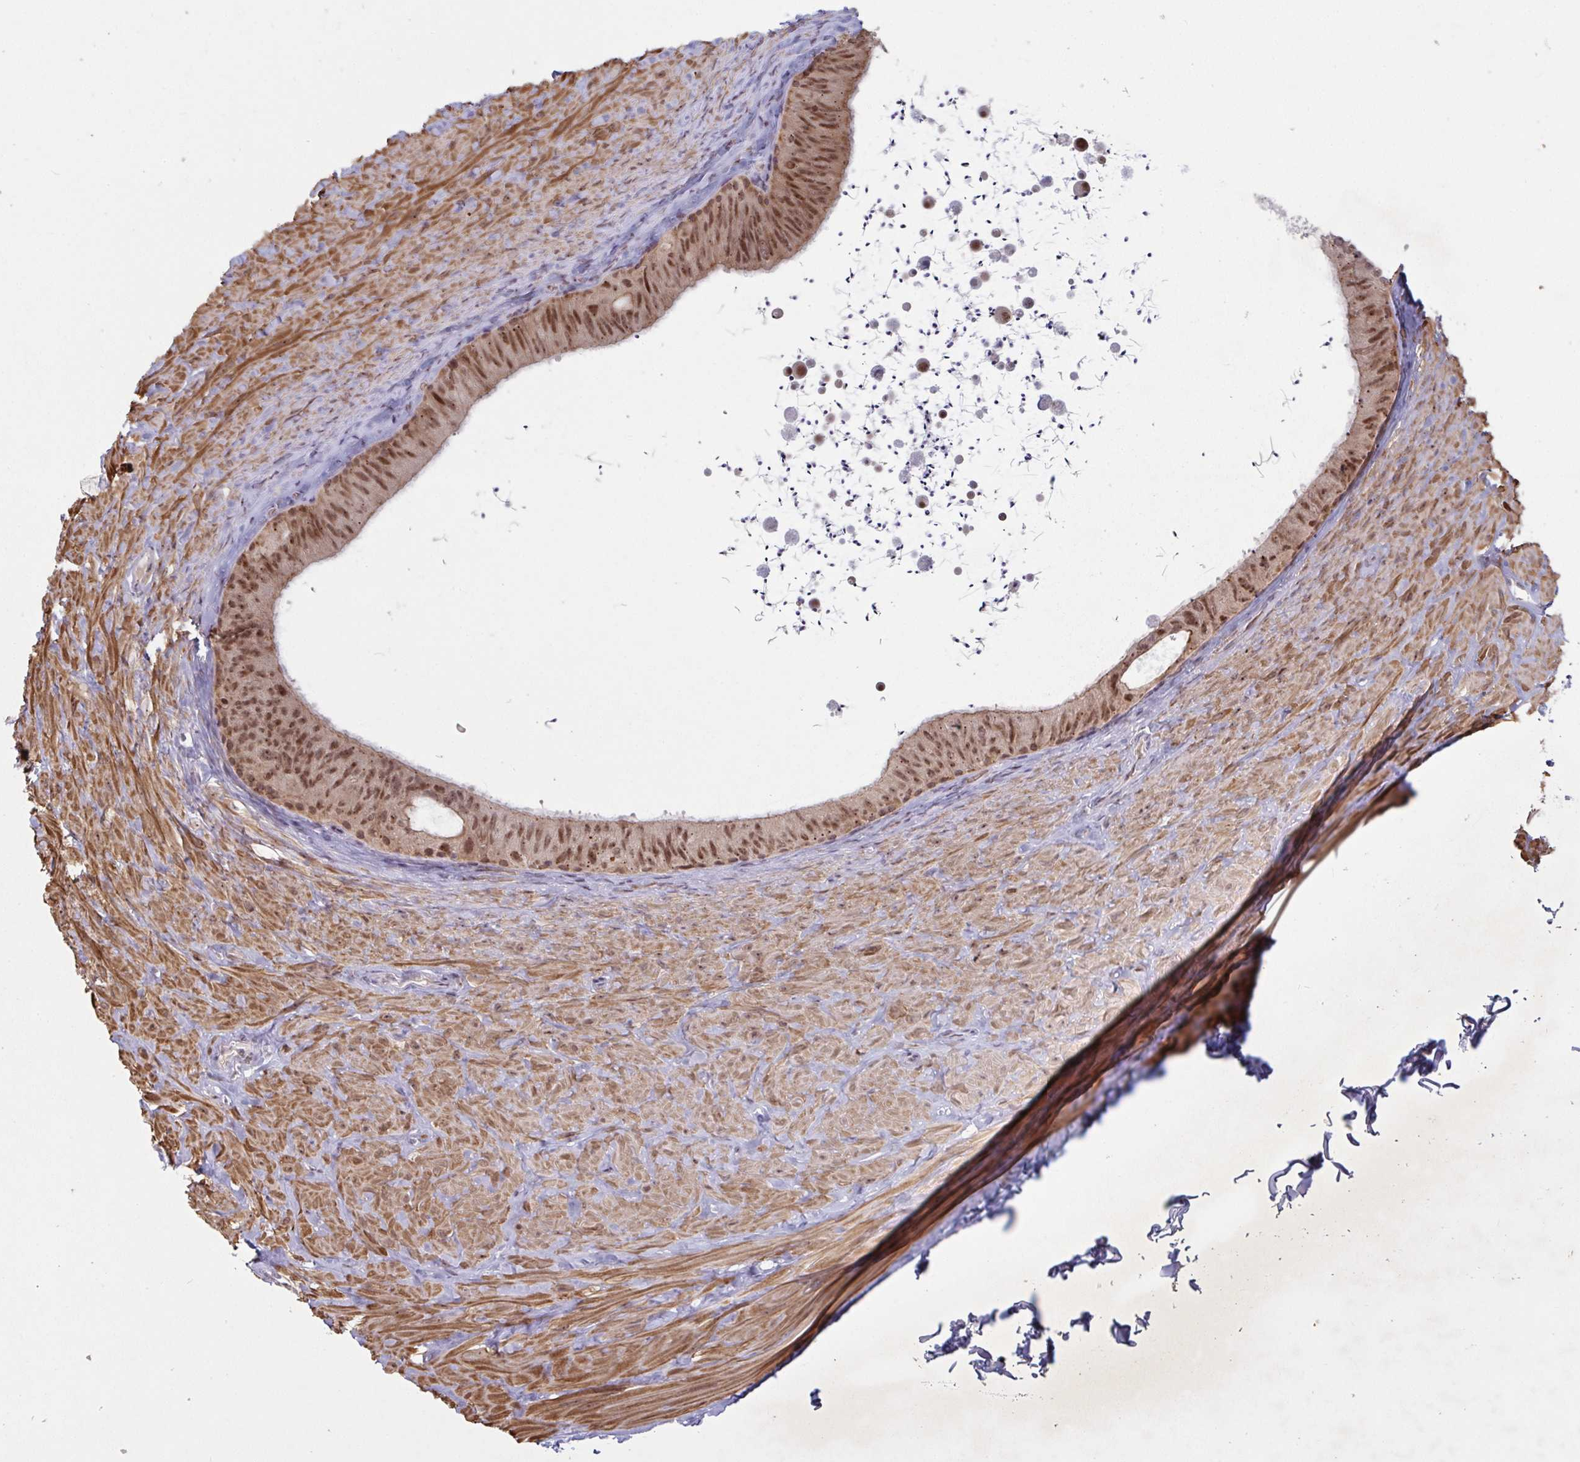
{"staining": {"intensity": "strong", "quantity": ">75%", "location": "nuclear"}, "tissue": "epididymis", "cell_type": "Glandular cells", "image_type": "normal", "snomed": [{"axis": "morphology", "description": "Normal tissue, NOS"}, {"axis": "topography", "description": "Epididymis, spermatic cord, NOS"}, {"axis": "topography", "description": "Epididymis"}], "caption": "Protein staining by immunohistochemistry (IHC) displays strong nuclear positivity in approximately >75% of glandular cells in unremarkable epididymis.", "gene": "NLRP13", "patient": {"sex": "male", "age": 31}}